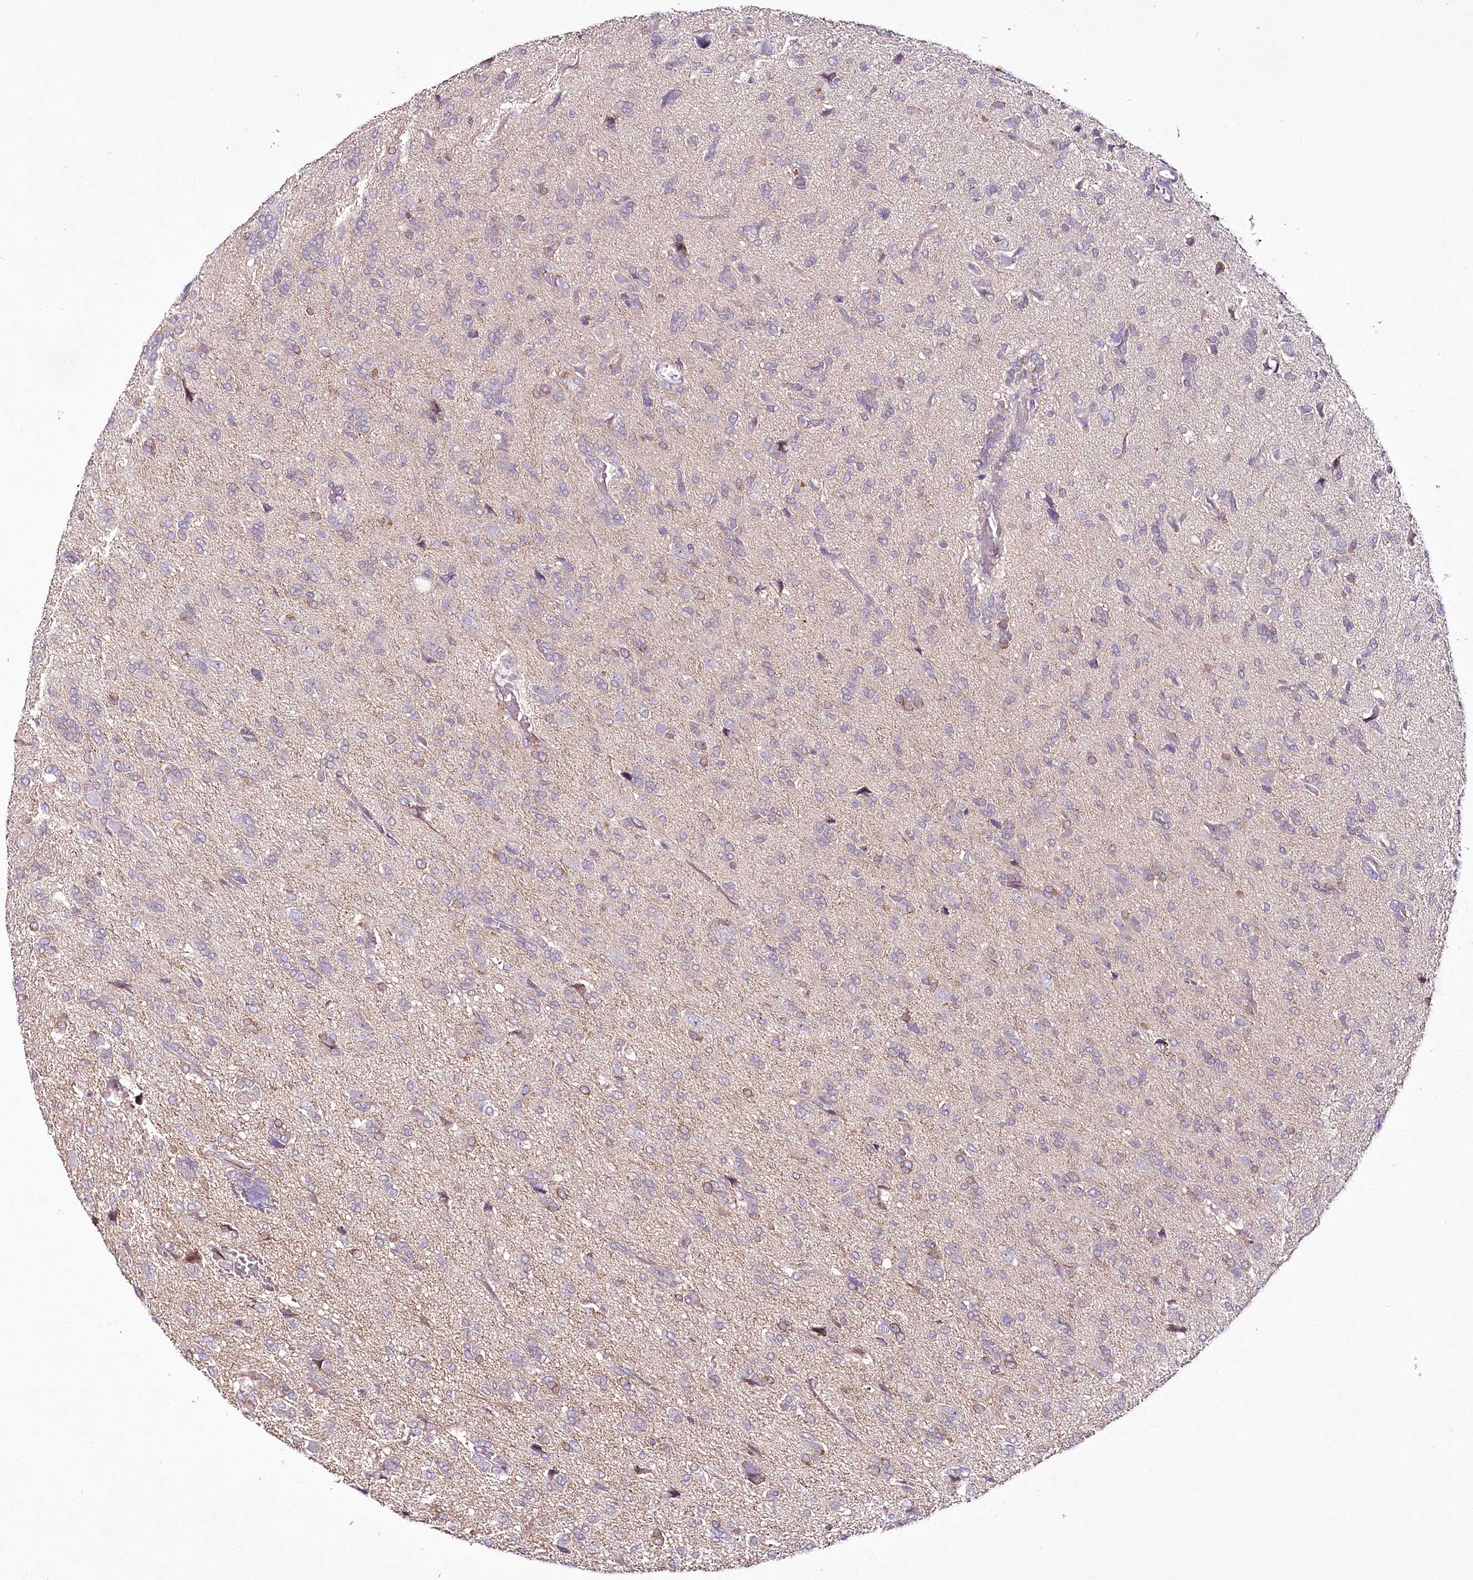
{"staining": {"intensity": "weak", "quantity": "<25%", "location": "cytoplasmic/membranous"}, "tissue": "glioma", "cell_type": "Tumor cells", "image_type": "cancer", "snomed": [{"axis": "morphology", "description": "Glioma, malignant, High grade"}, {"axis": "topography", "description": "Brain"}], "caption": "Image shows no significant protein positivity in tumor cells of glioma.", "gene": "VWA5A", "patient": {"sex": "female", "age": 59}}